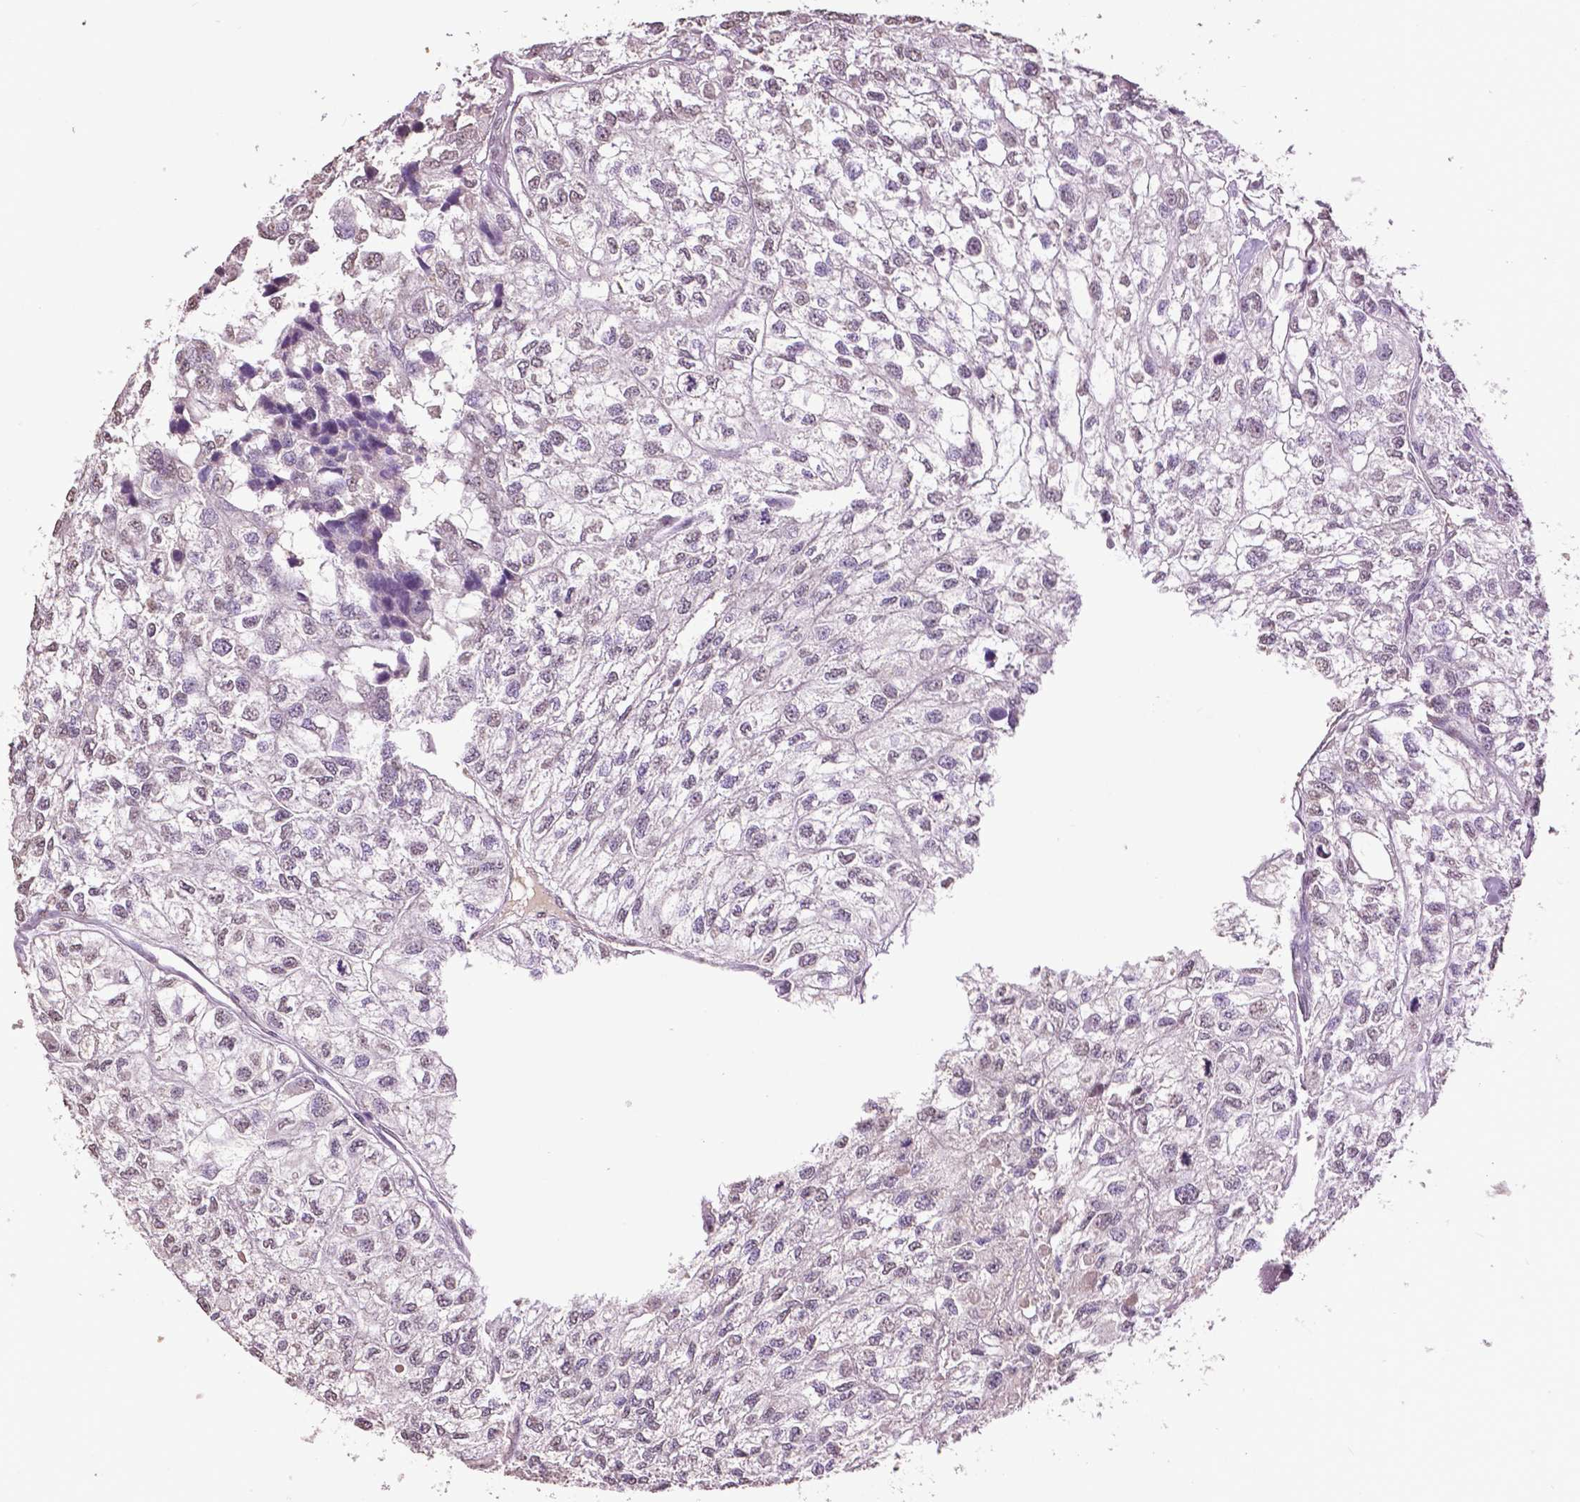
{"staining": {"intensity": "negative", "quantity": "none", "location": "none"}, "tissue": "renal cancer", "cell_type": "Tumor cells", "image_type": "cancer", "snomed": [{"axis": "morphology", "description": "Adenocarcinoma, NOS"}, {"axis": "topography", "description": "Kidney"}], "caption": "Protein analysis of adenocarcinoma (renal) reveals no significant staining in tumor cells.", "gene": "RUNX3", "patient": {"sex": "male", "age": 56}}